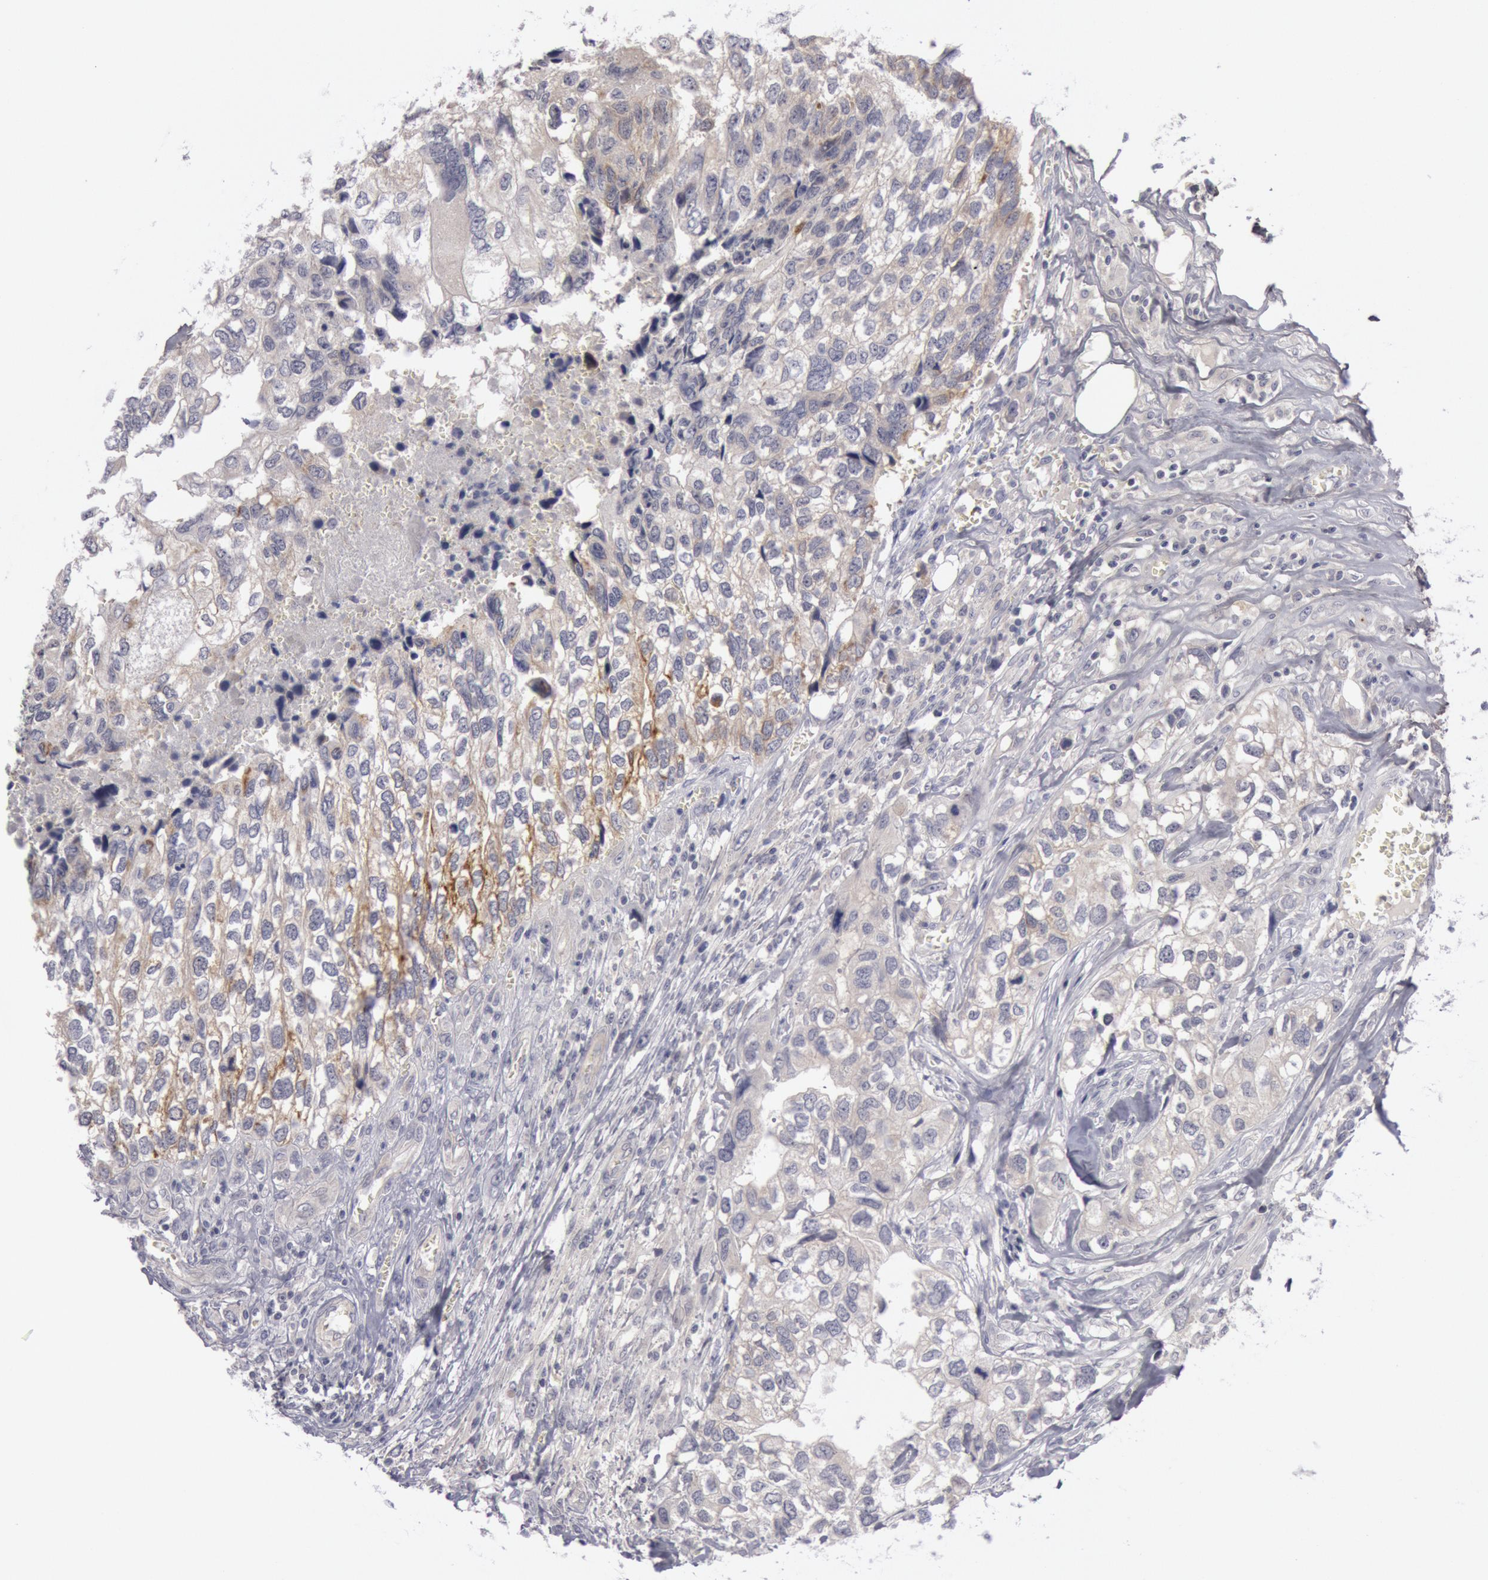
{"staining": {"intensity": "weak", "quantity": "25%-75%", "location": "cytoplasmic/membranous"}, "tissue": "breast cancer", "cell_type": "Tumor cells", "image_type": "cancer", "snomed": [{"axis": "morphology", "description": "Neoplasm, malignant, NOS"}, {"axis": "topography", "description": "Breast"}], "caption": "This is an image of immunohistochemistry staining of breast cancer, which shows weak positivity in the cytoplasmic/membranous of tumor cells.", "gene": "JOSD1", "patient": {"sex": "female", "age": 50}}